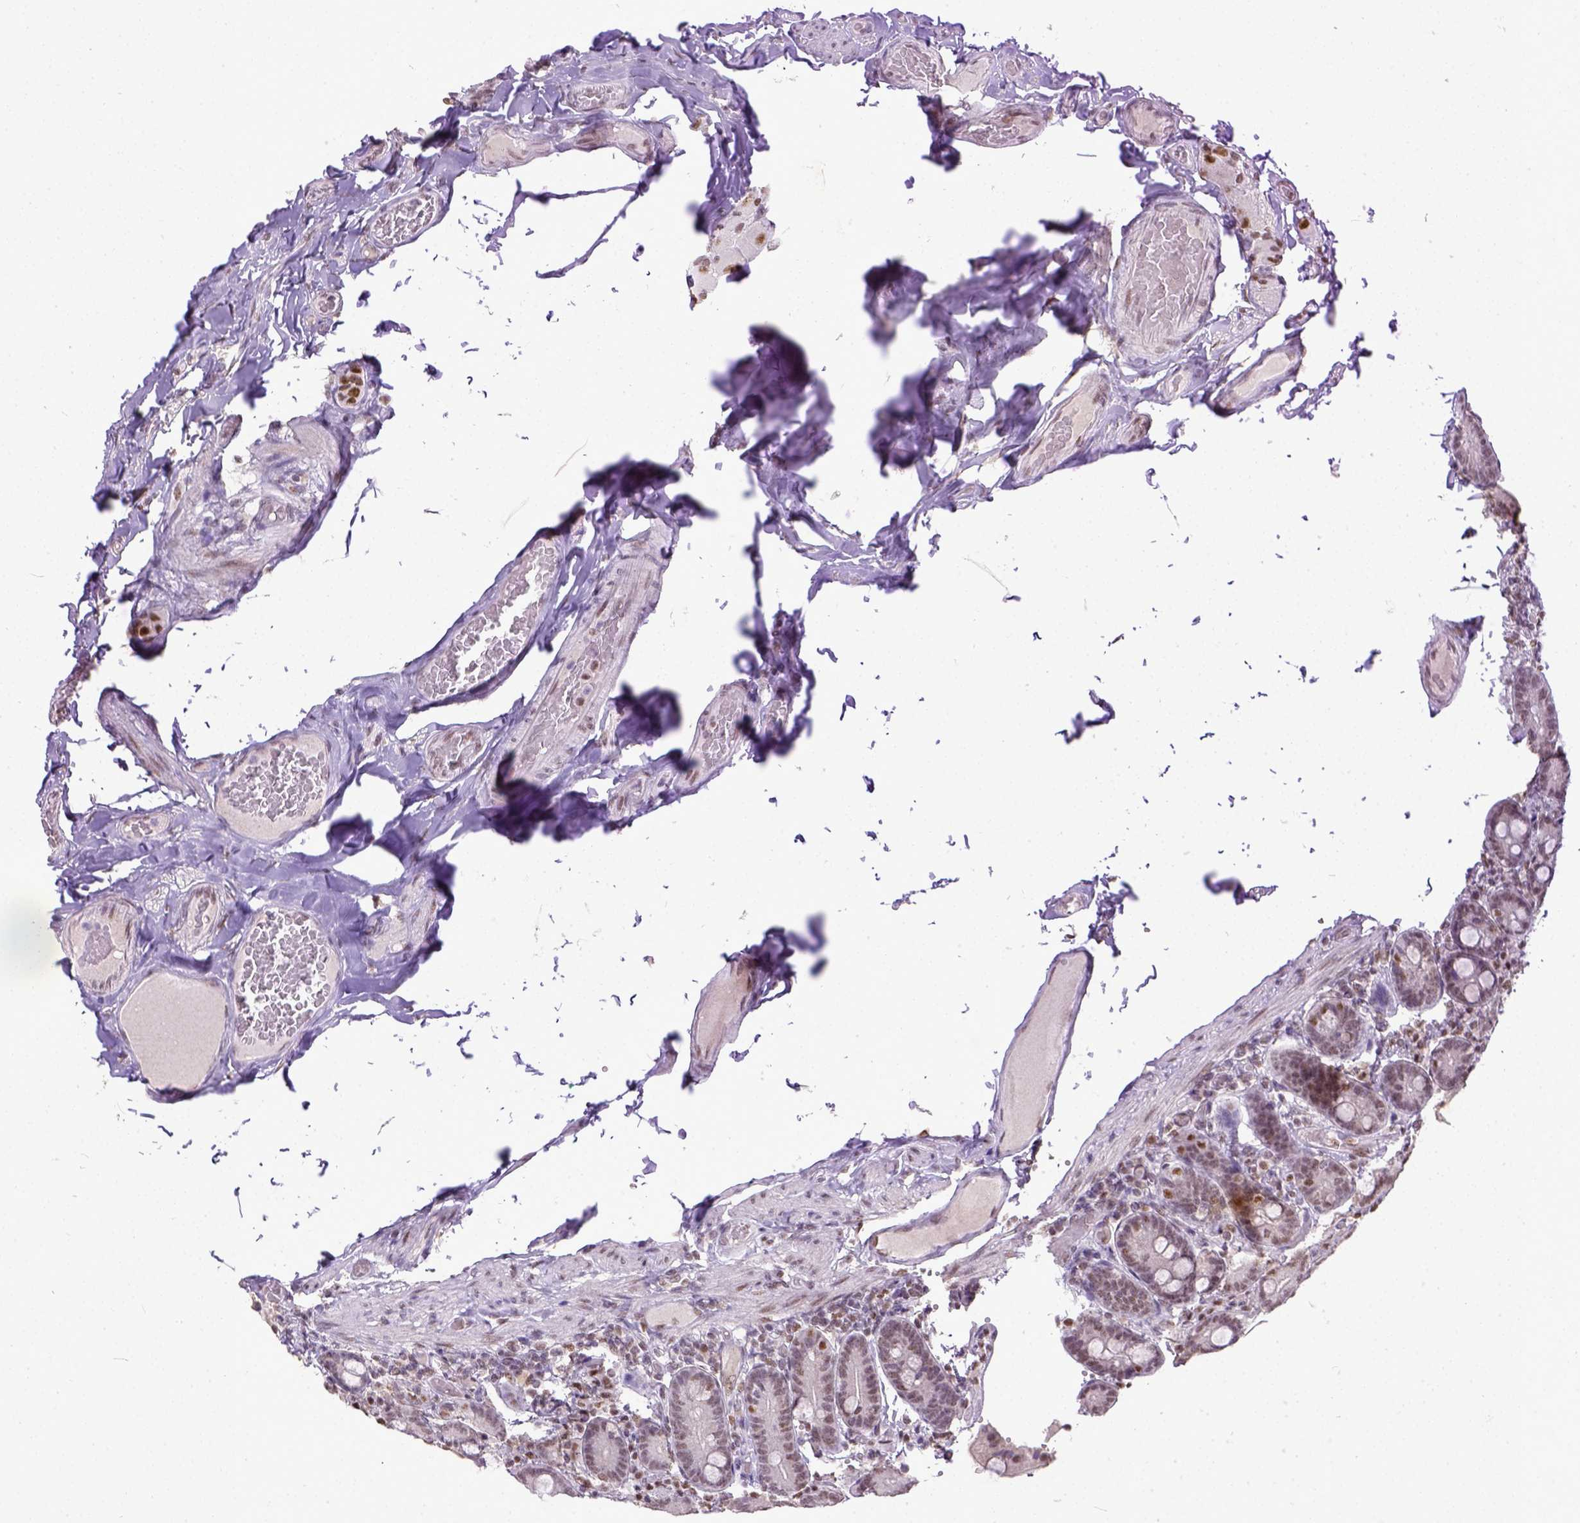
{"staining": {"intensity": "weak", "quantity": "25%-75%", "location": "nuclear"}, "tissue": "duodenum", "cell_type": "Glandular cells", "image_type": "normal", "snomed": [{"axis": "morphology", "description": "Normal tissue, NOS"}, {"axis": "topography", "description": "Duodenum"}], "caption": "Approximately 25%-75% of glandular cells in normal duodenum demonstrate weak nuclear protein expression as visualized by brown immunohistochemical staining.", "gene": "ERCC1", "patient": {"sex": "female", "age": 62}}